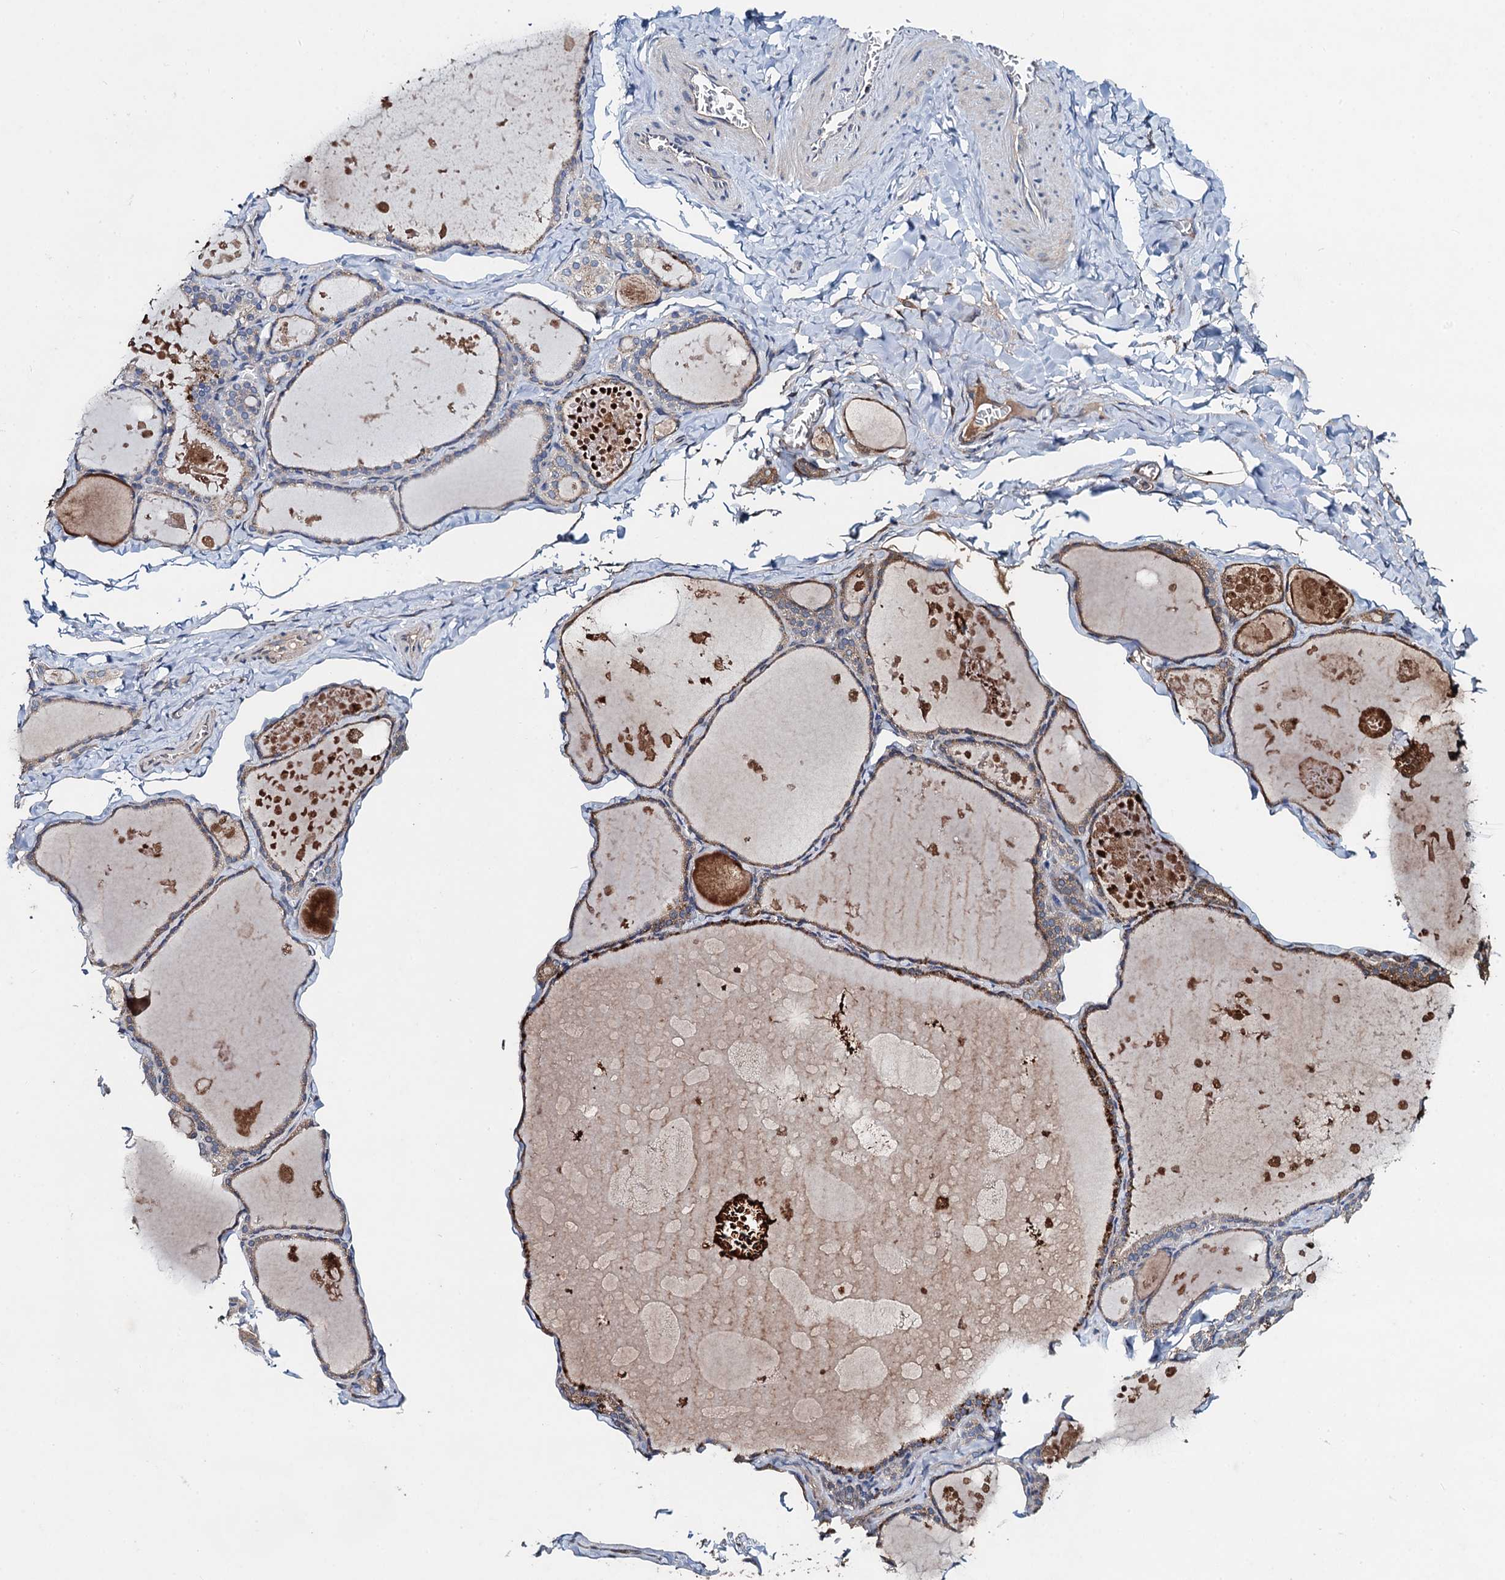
{"staining": {"intensity": "moderate", "quantity": "25%-75%", "location": "cytoplasmic/membranous"}, "tissue": "thyroid gland", "cell_type": "Glandular cells", "image_type": "normal", "snomed": [{"axis": "morphology", "description": "Normal tissue, NOS"}, {"axis": "topography", "description": "Thyroid gland"}], "caption": "A high-resolution photomicrograph shows immunohistochemistry (IHC) staining of unremarkable thyroid gland, which demonstrates moderate cytoplasmic/membranous staining in about 25%-75% of glandular cells.", "gene": "SNAP29", "patient": {"sex": "male", "age": 56}}